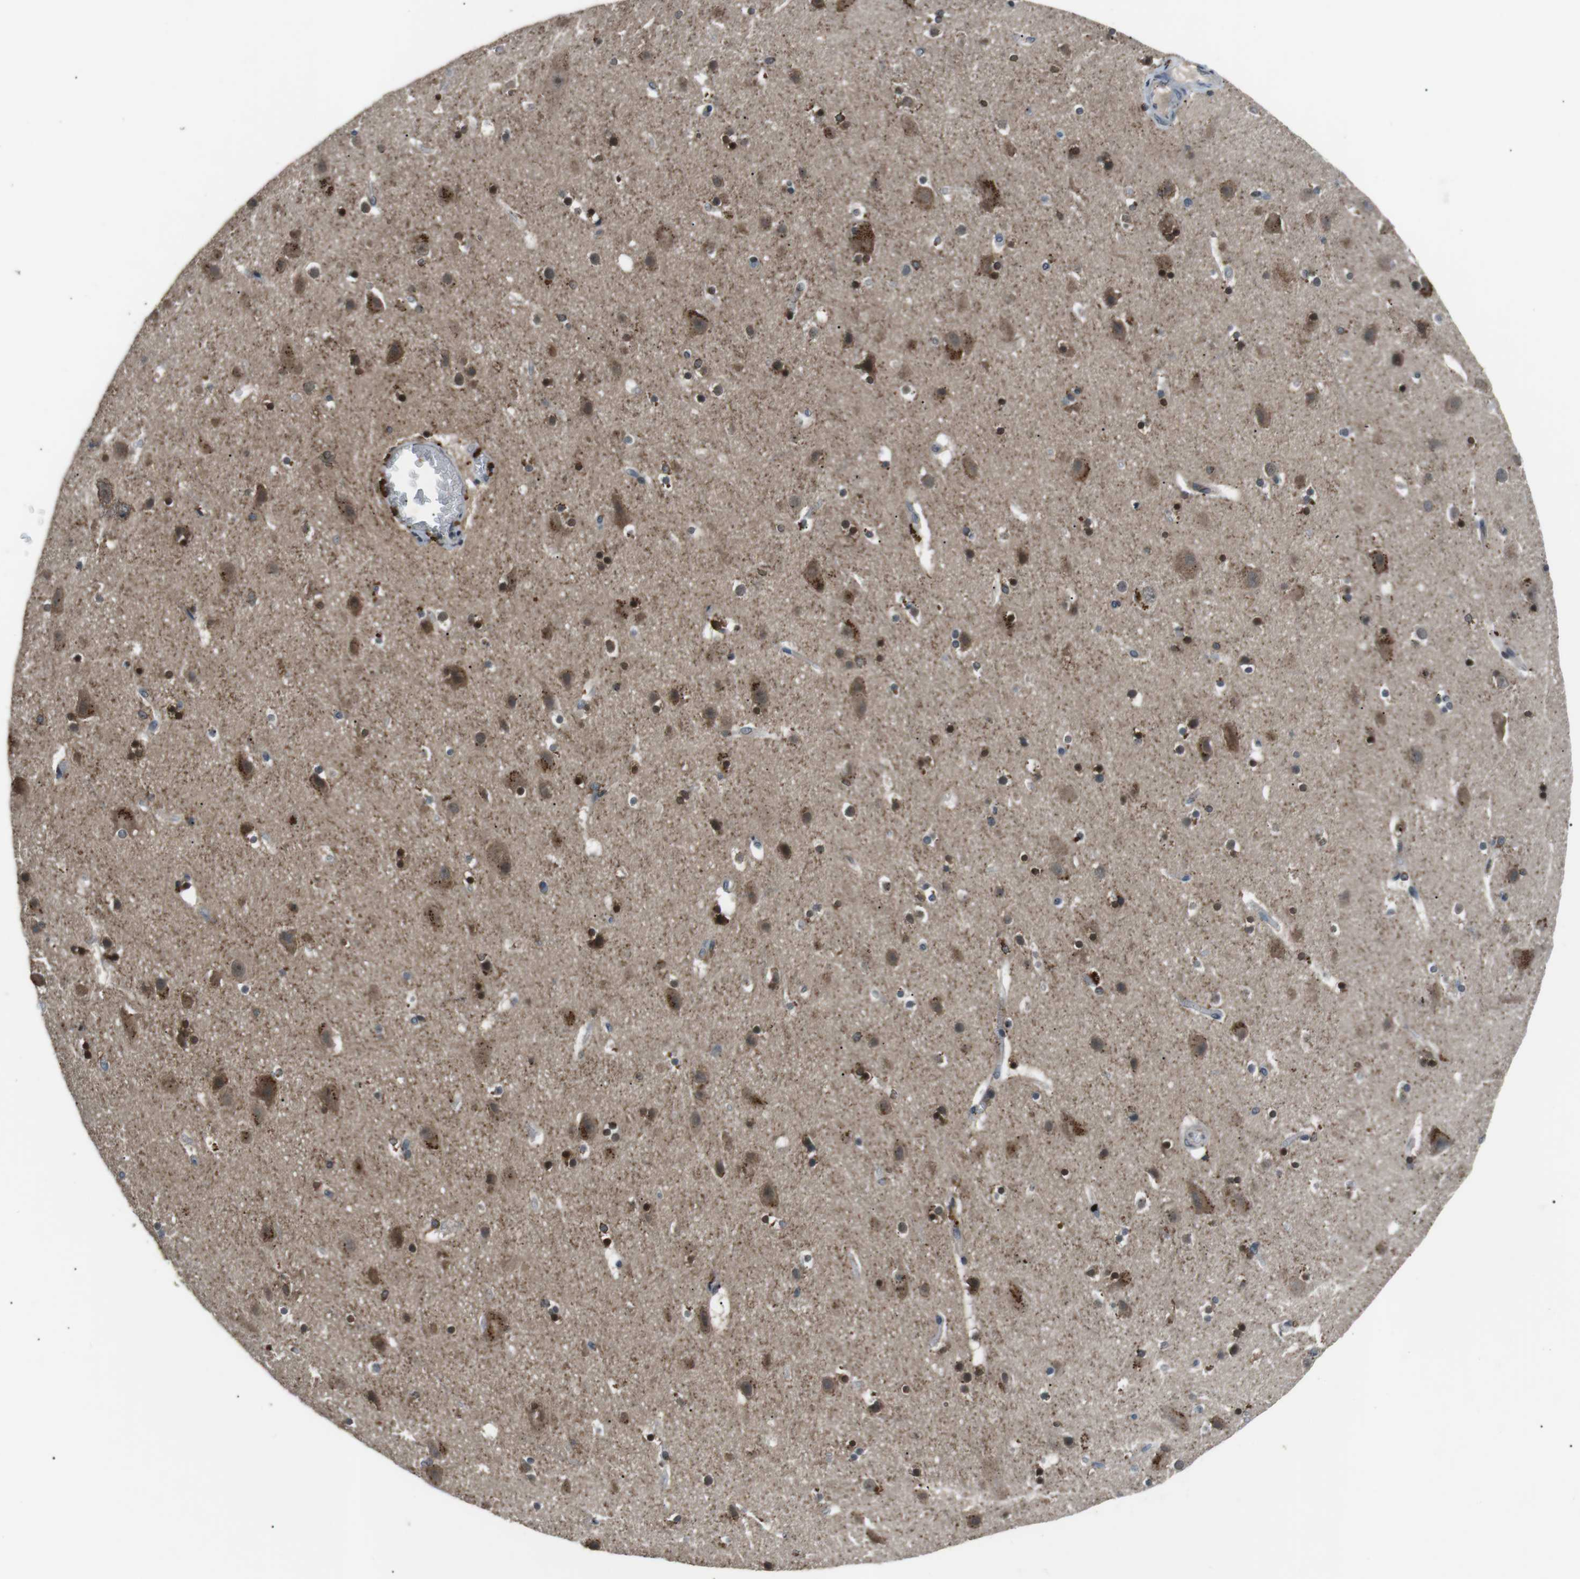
{"staining": {"intensity": "negative", "quantity": "none", "location": "none"}, "tissue": "cerebral cortex", "cell_type": "Endothelial cells", "image_type": "normal", "snomed": [{"axis": "morphology", "description": "Normal tissue, NOS"}, {"axis": "topography", "description": "Cerebral cortex"}], "caption": "The histopathology image demonstrates no significant expression in endothelial cells of cerebral cortex. (DAB immunohistochemistry visualized using brightfield microscopy, high magnification).", "gene": "NEK7", "patient": {"sex": "male", "age": 45}}